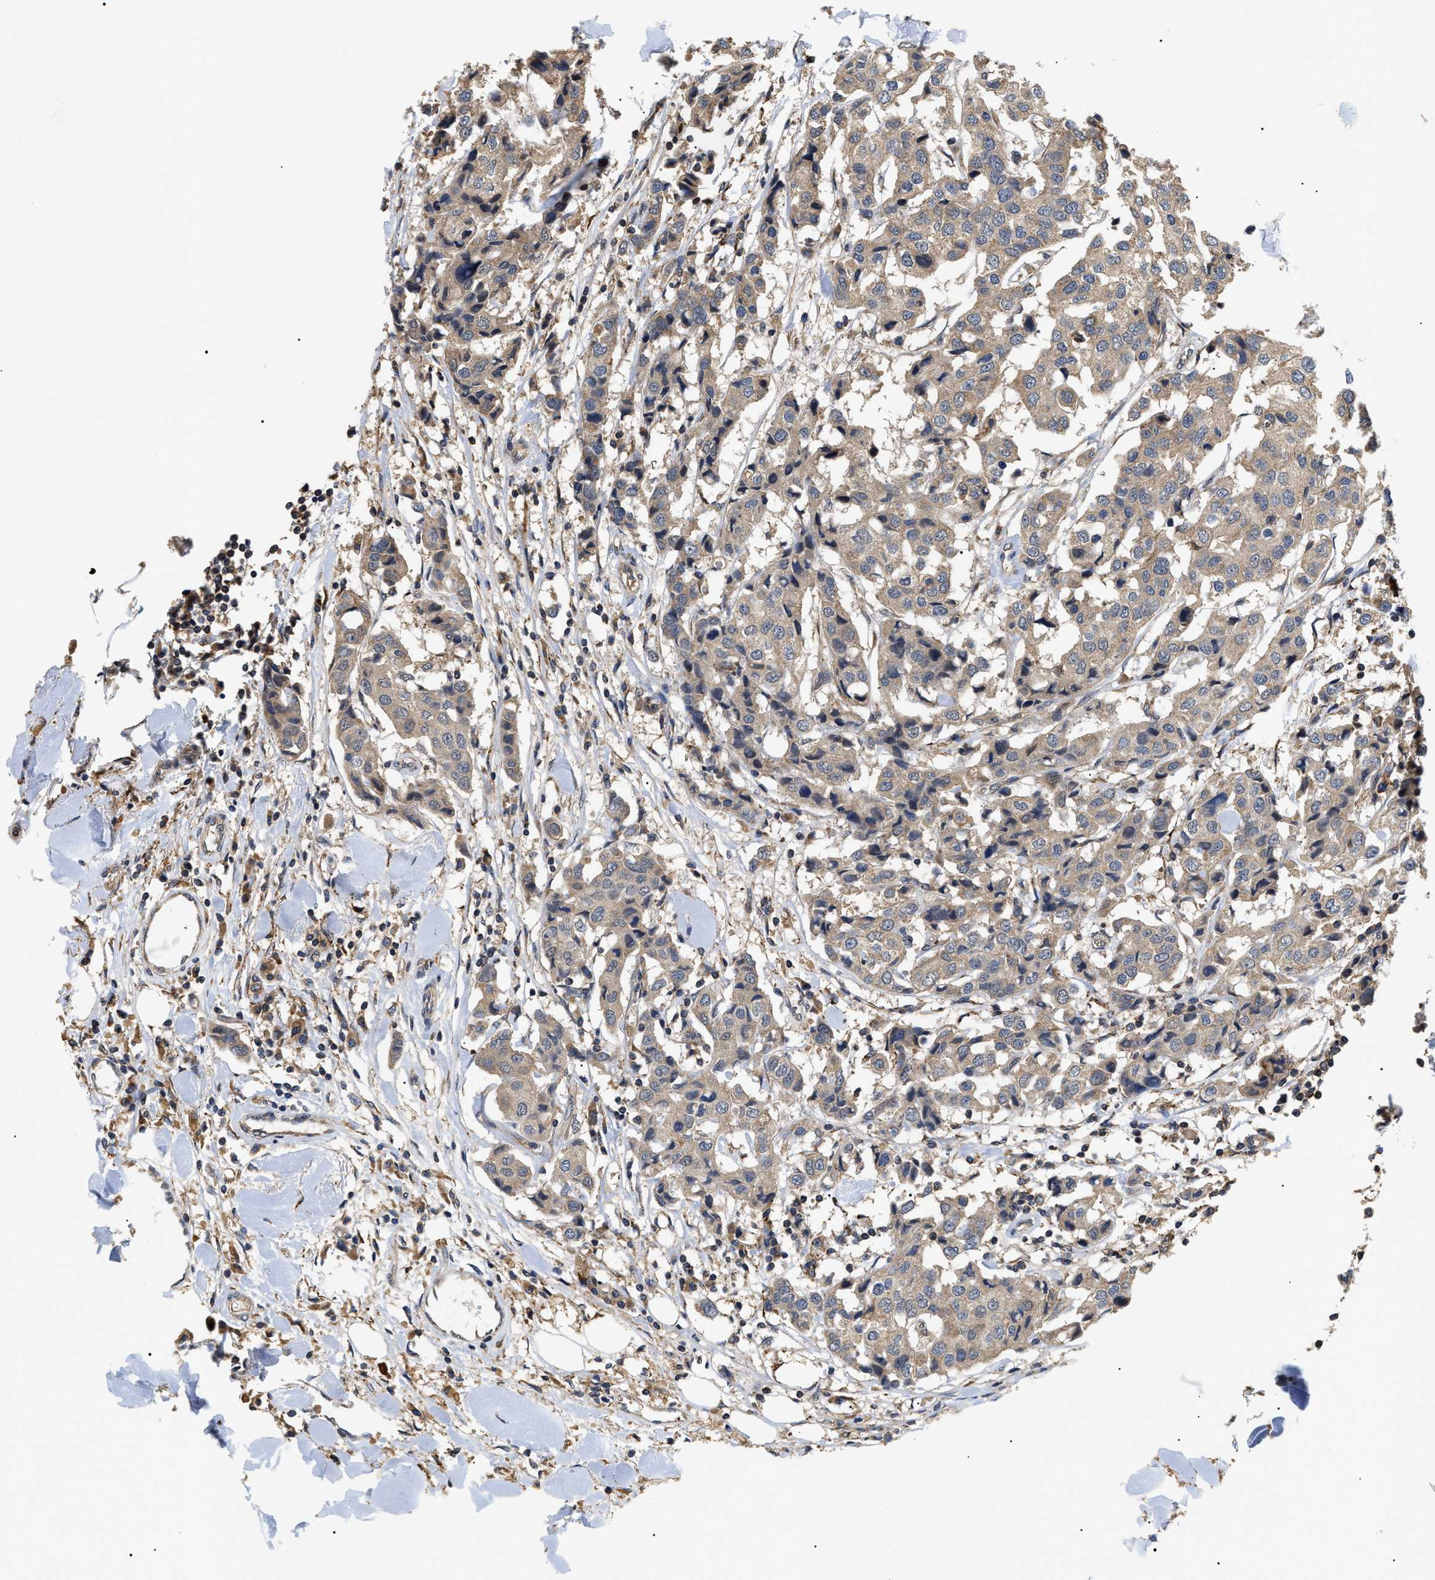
{"staining": {"intensity": "moderate", "quantity": ">75%", "location": "cytoplasmic/membranous"}, "tissue": "breast cancer", "cell_type": "Tumor cells", "image_type": "cancer", "snomed": [{"axis": "morphology", "description": "Duct carcinoma"}, {"axis": "topography", "description": "Breast"}], "caption": "Brown immunohistochemical staining in breast cancer (intraductal carcinoma) shows moderate cytoplasmic/membranous positivity in approximately >75% of tumor cells.", "gene": "ASTL", "patient": {"sex": "female", "age": 80}}